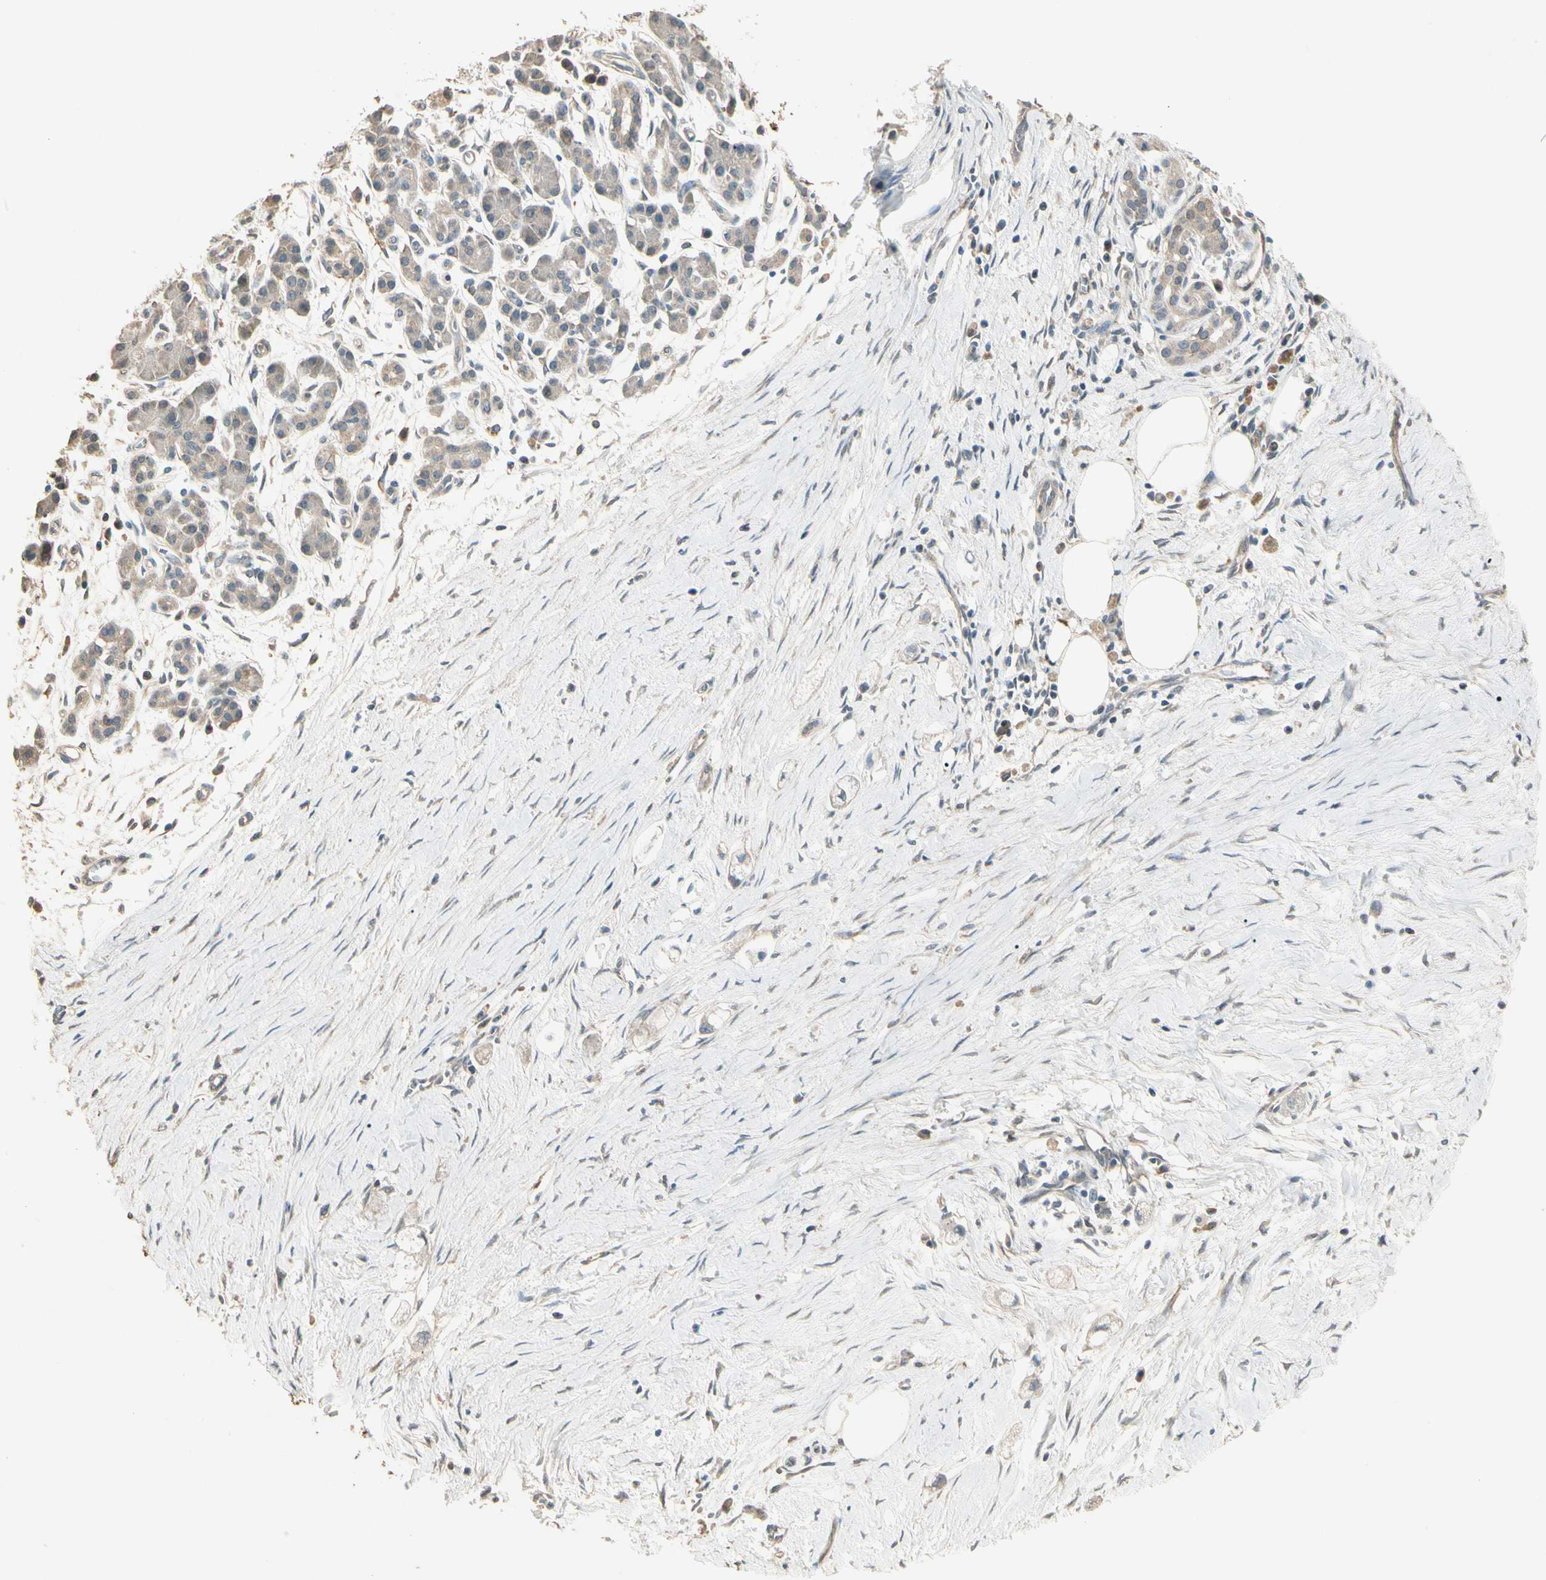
{"staining": {"intensity": "weak", "quantity": "25%-75%", "location": "cytoplasmic/membranous"}, "tissue": "pancreatic cancer", "cell_type": "Tumor cells", "image_type": "cancer", "snomed": [{"axis": "morphology", "description": "Adenocarcinoma, NOS"}, {"axis": "topography", "description": "Pancreas"}], "caption": "A low amount of weak cytoplasmic/membranous positivity is seen in approximately 25%-75% of tumor cells in pancreatic cancer tissue.", "gene": "CDH6", "patient": {"sex": "male", "age": 74}}